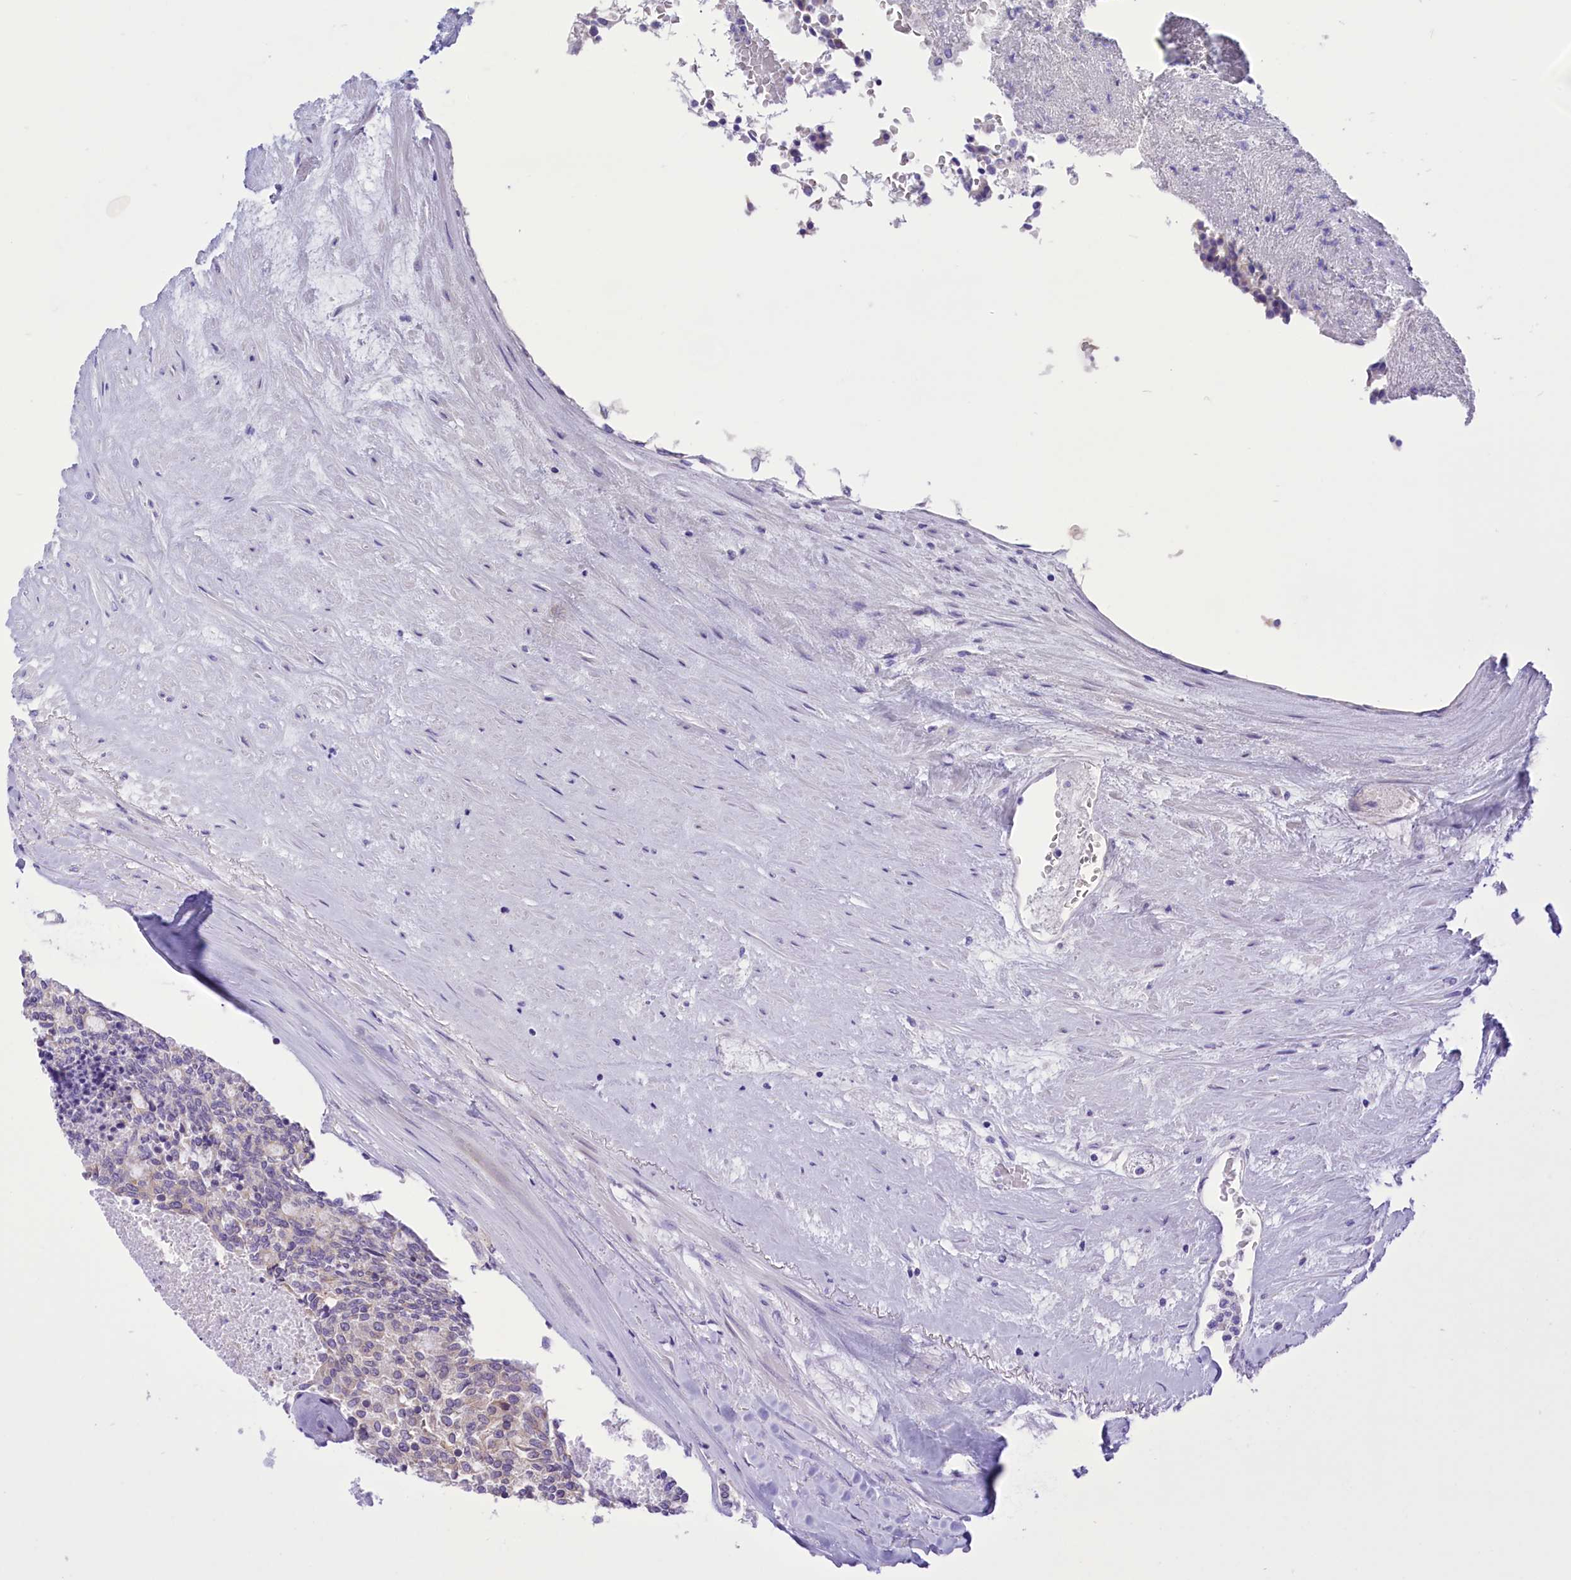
{"staining": {"intensity": "weak", "quantity": "<25%", "location": "cytoplasmic/membranous"}, "tissue": "carcinoid", "cell_type": "Tumor cells", "image_type": "cancer", "snomed": [{"axis": "morphology", "description": "Carcinoid, malignant, NOS"}, {"axis": "topography", "description": "Pancreas"}], "caption": "This is an IHC histopathology image of human carcinoid (malignant). There is no expression in tumor cells.", "gene": "DCAF16", "patient": {"sex": "female", "age": 54}}